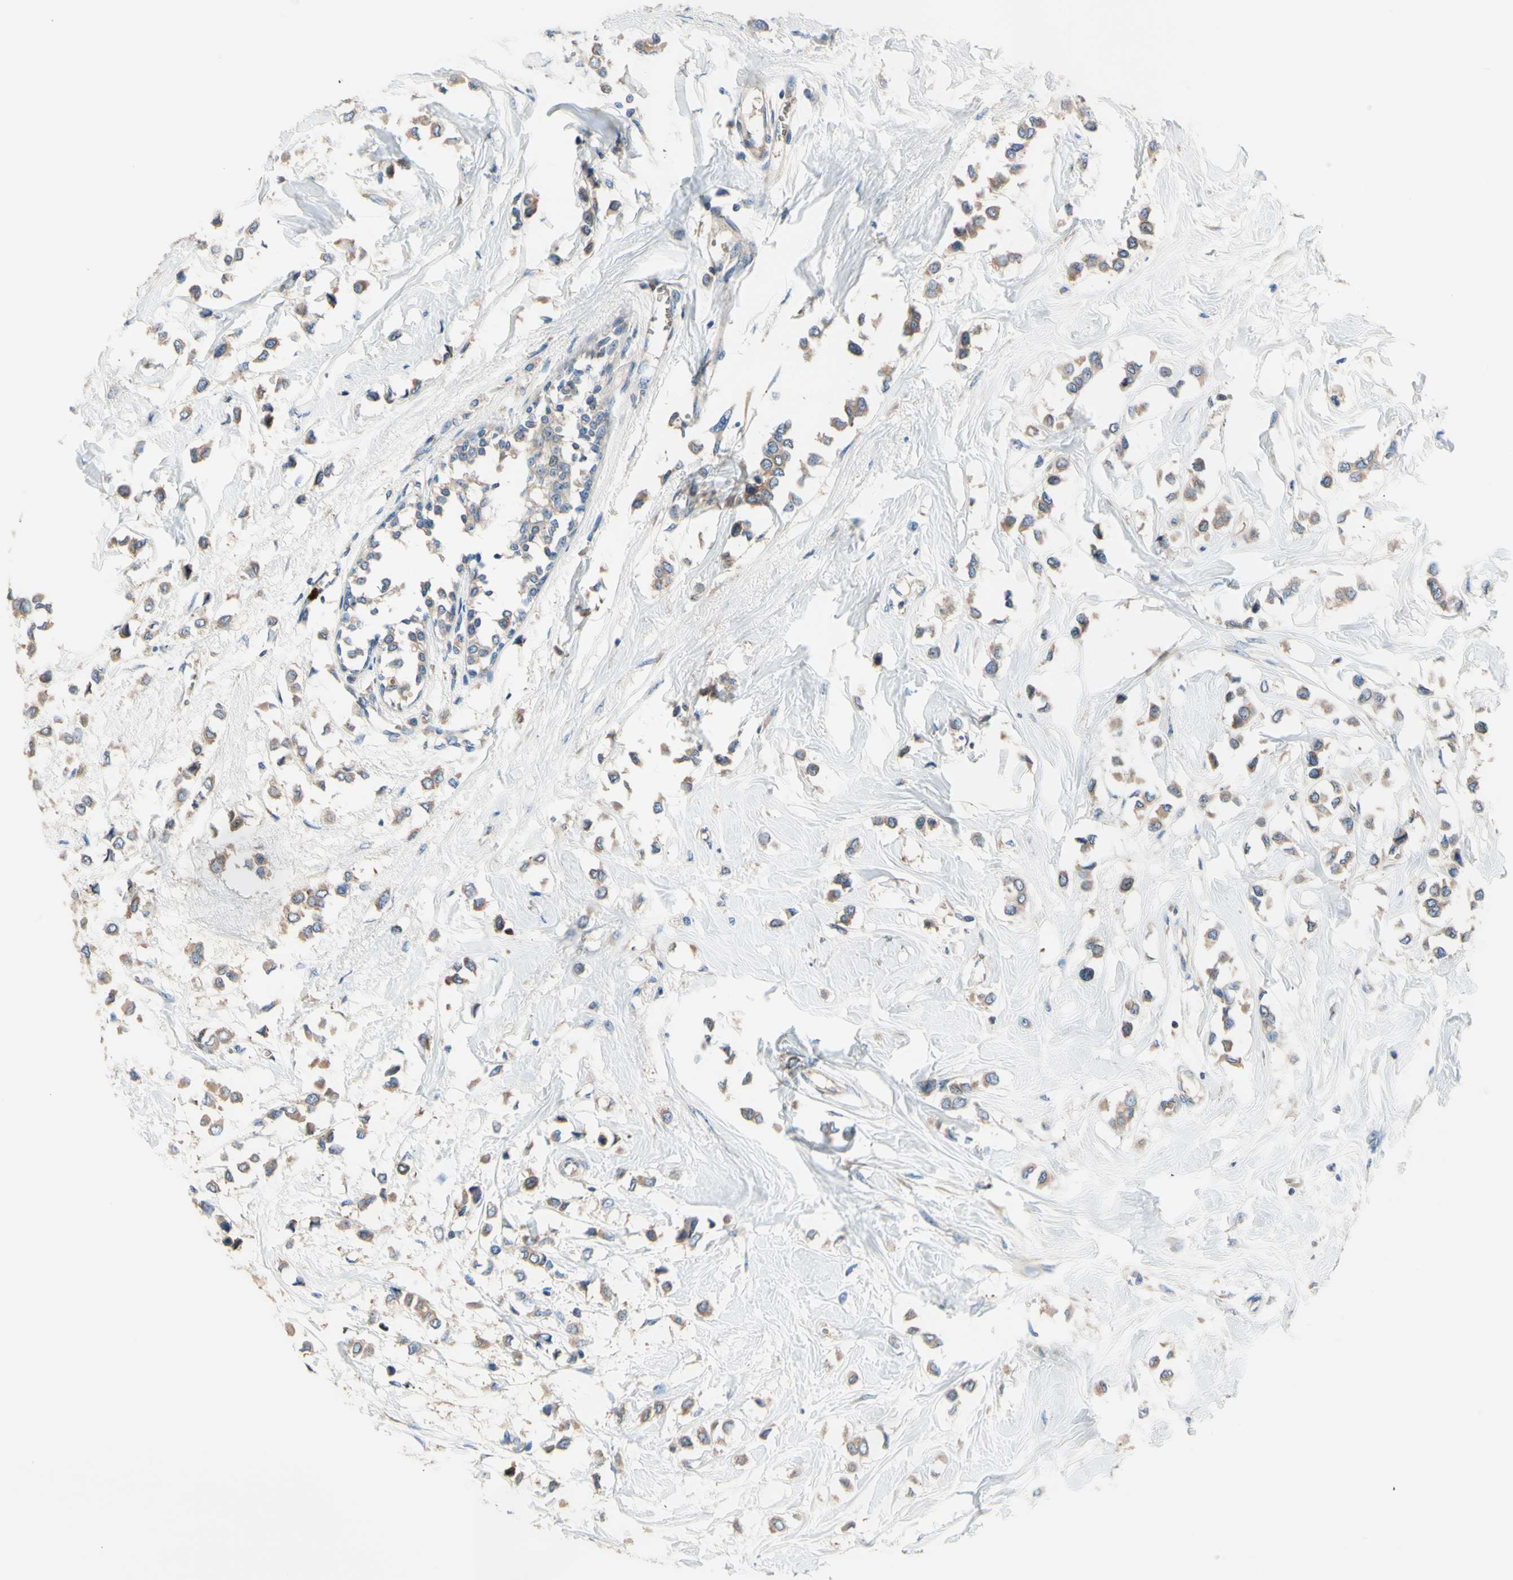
{"staining": {"intensity": "weak", "quantity": ">75%", "location": "cytoplasmic/membranous"}, "tissue": "breast cancer", "cell_type": "Tumor cells", "image_type": "cancer", "snomed": [{"axis": "morphology", "description": "Lobular carcinoma"}, {"axis": "topography", "description": "Breast"}], "caption": "This photomicrograph exhibits immunohistochemistry staining of lobular carcinoma (breast), with low weak cytoplasmic/membranous staining in about >75% of tumor cells.", "gene": "USP9X", "patient": {"sex": "female", "age": 51}}